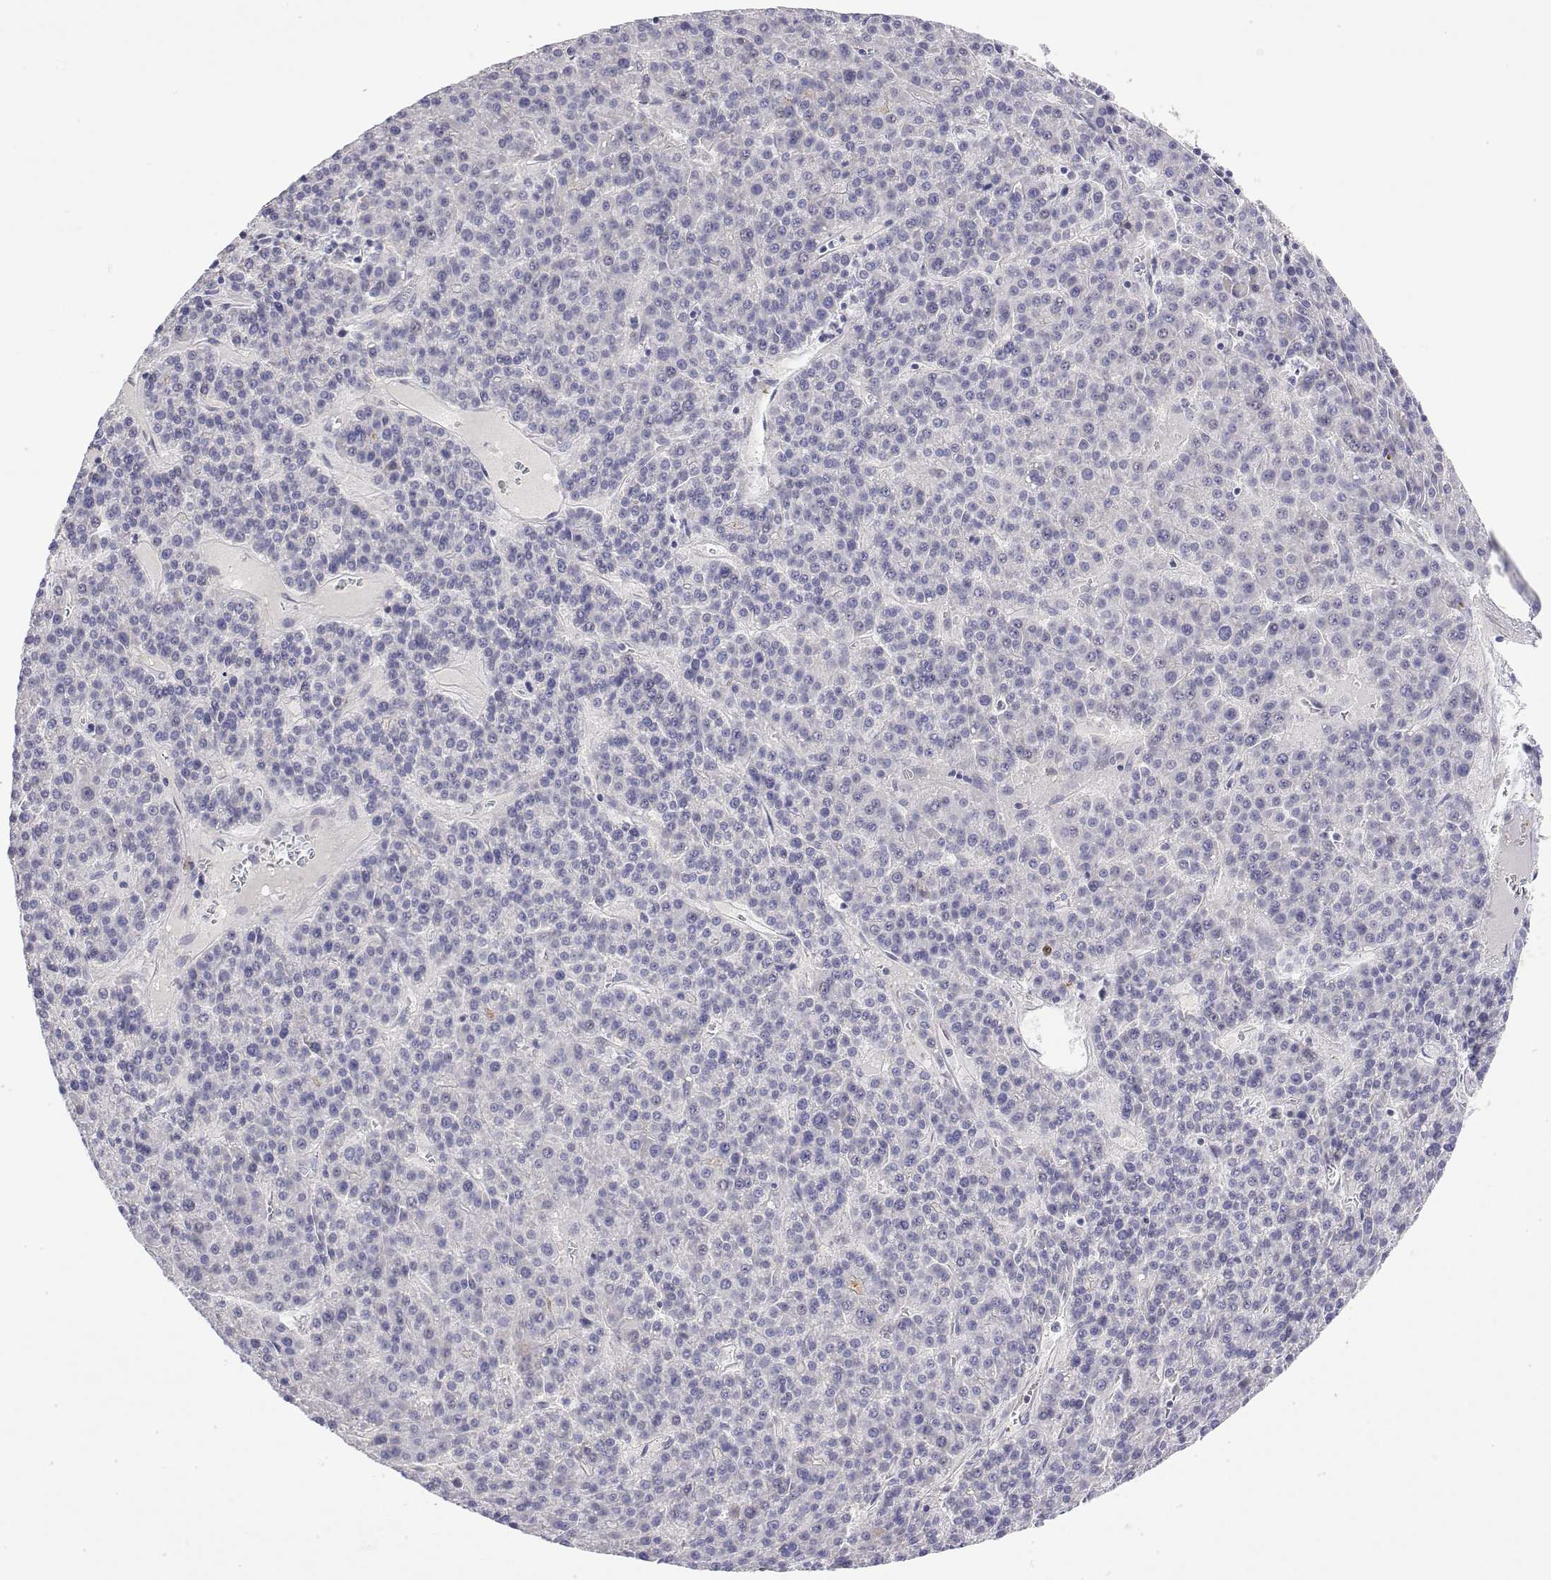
{"staining": {"intensity": "negative", "quantity": "none", "location": "none"}, "tissue": "liver cancer", "cell_type": "Tumor cells", "image_type": "cancer", "snomed": [{"axis": "morphology", "description": "Carcinoma, Hepatocellular, NOS"}, {"axis": "topography", "description": "Liver"}], "caption": "Image shows no protein positivity in tumor cells of liver cancer tissue.", "gene": "GGACT", "patient": {"sex": "female", "age": 58}}